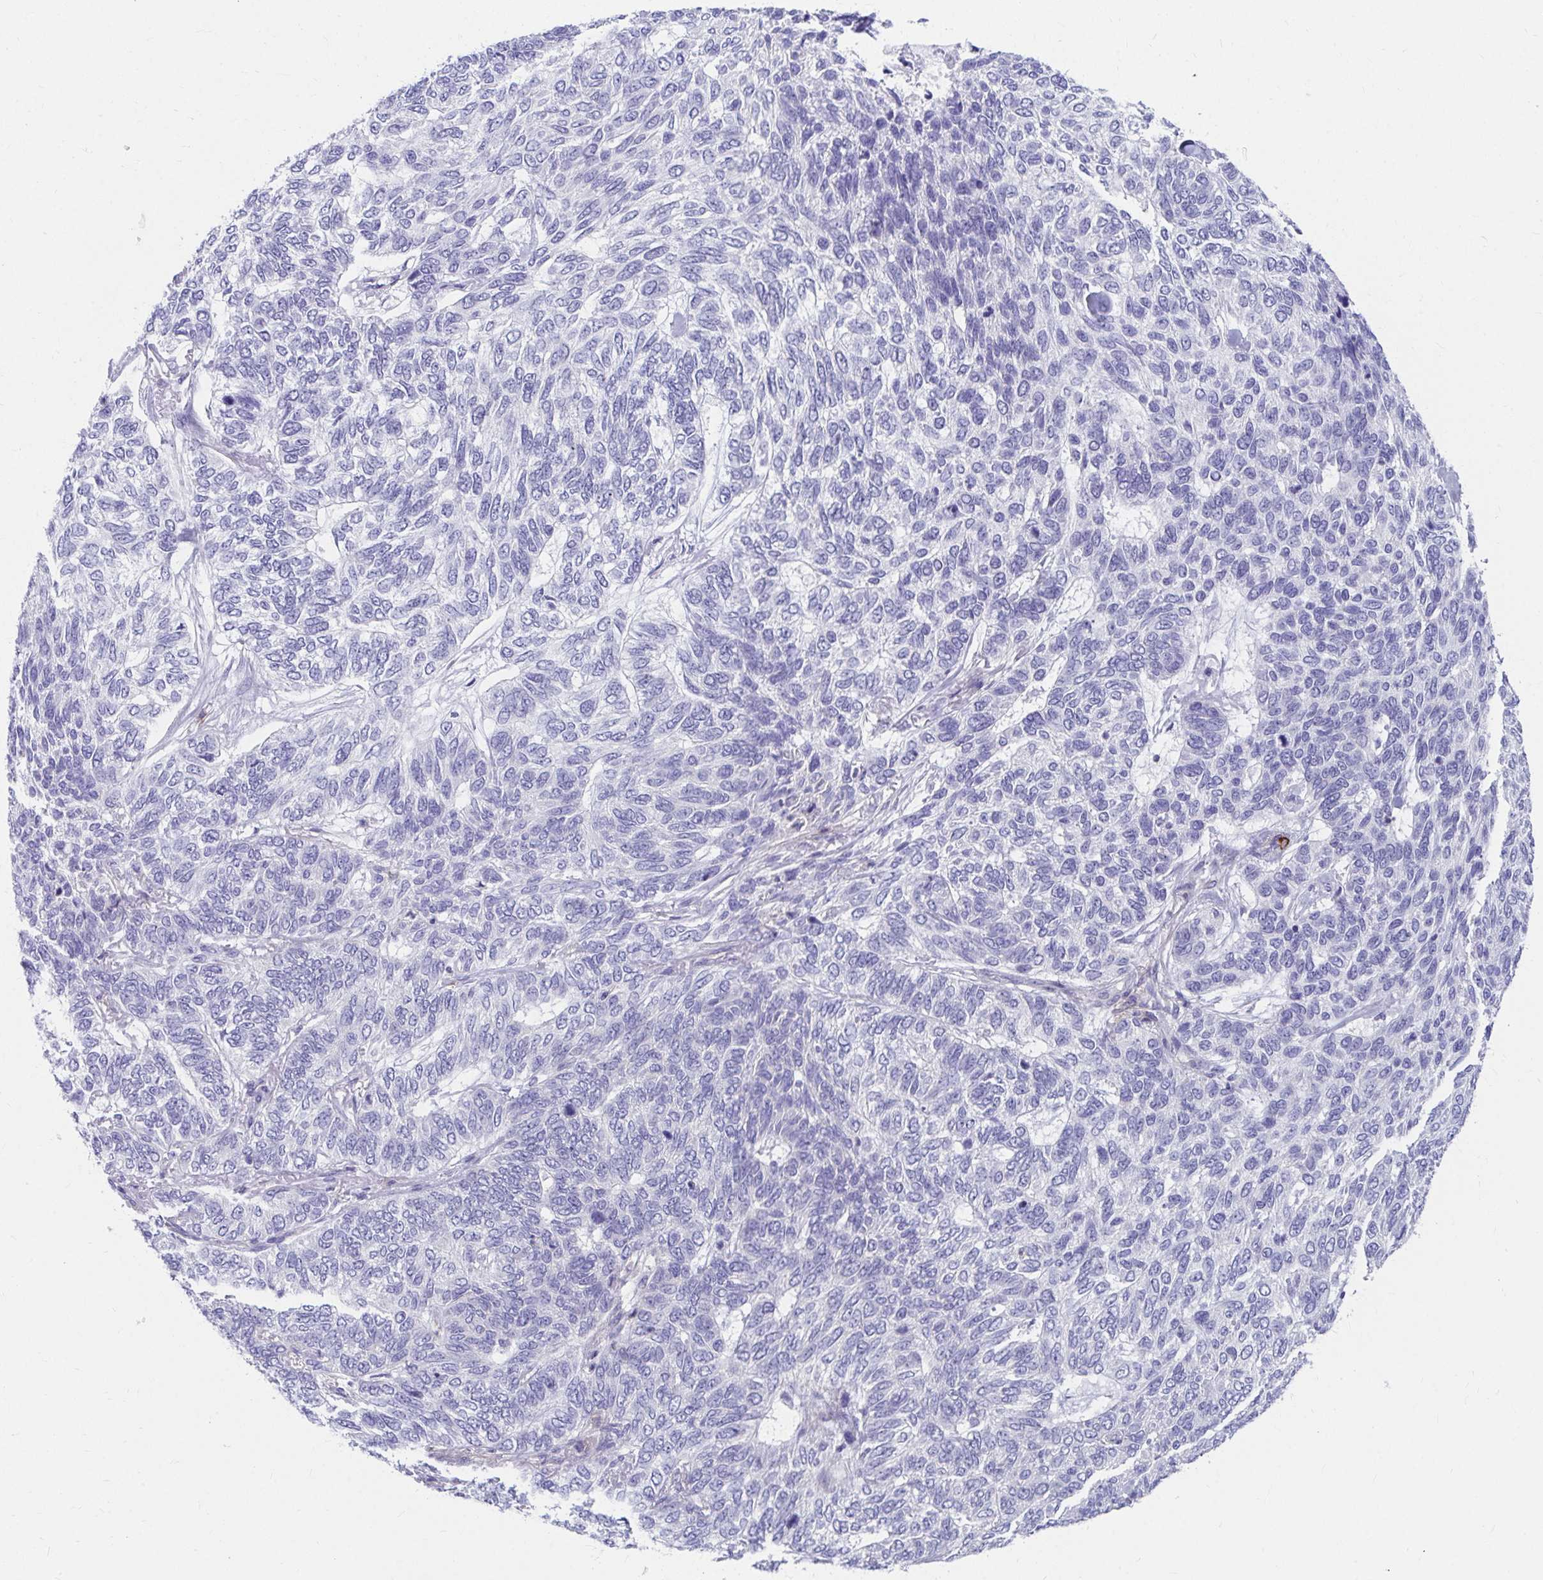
{"staining": {"intensity": "negative", "quantity": "none", "location": "none"}, "tissue": "skin cancer", "cell_type": "Tumor cells", "image_type": "cancer", "snomed": [{"axis": "morphology", "description": "Basal cell carcinoma"}, {"axis": "topography", "description": "Skin"}], "caption": "Tumor cells are negative for brown protein staining in skin basal cell carcinoma.", "gene": "C19orf81", "patient": {"sex": "female", "age": 65}}